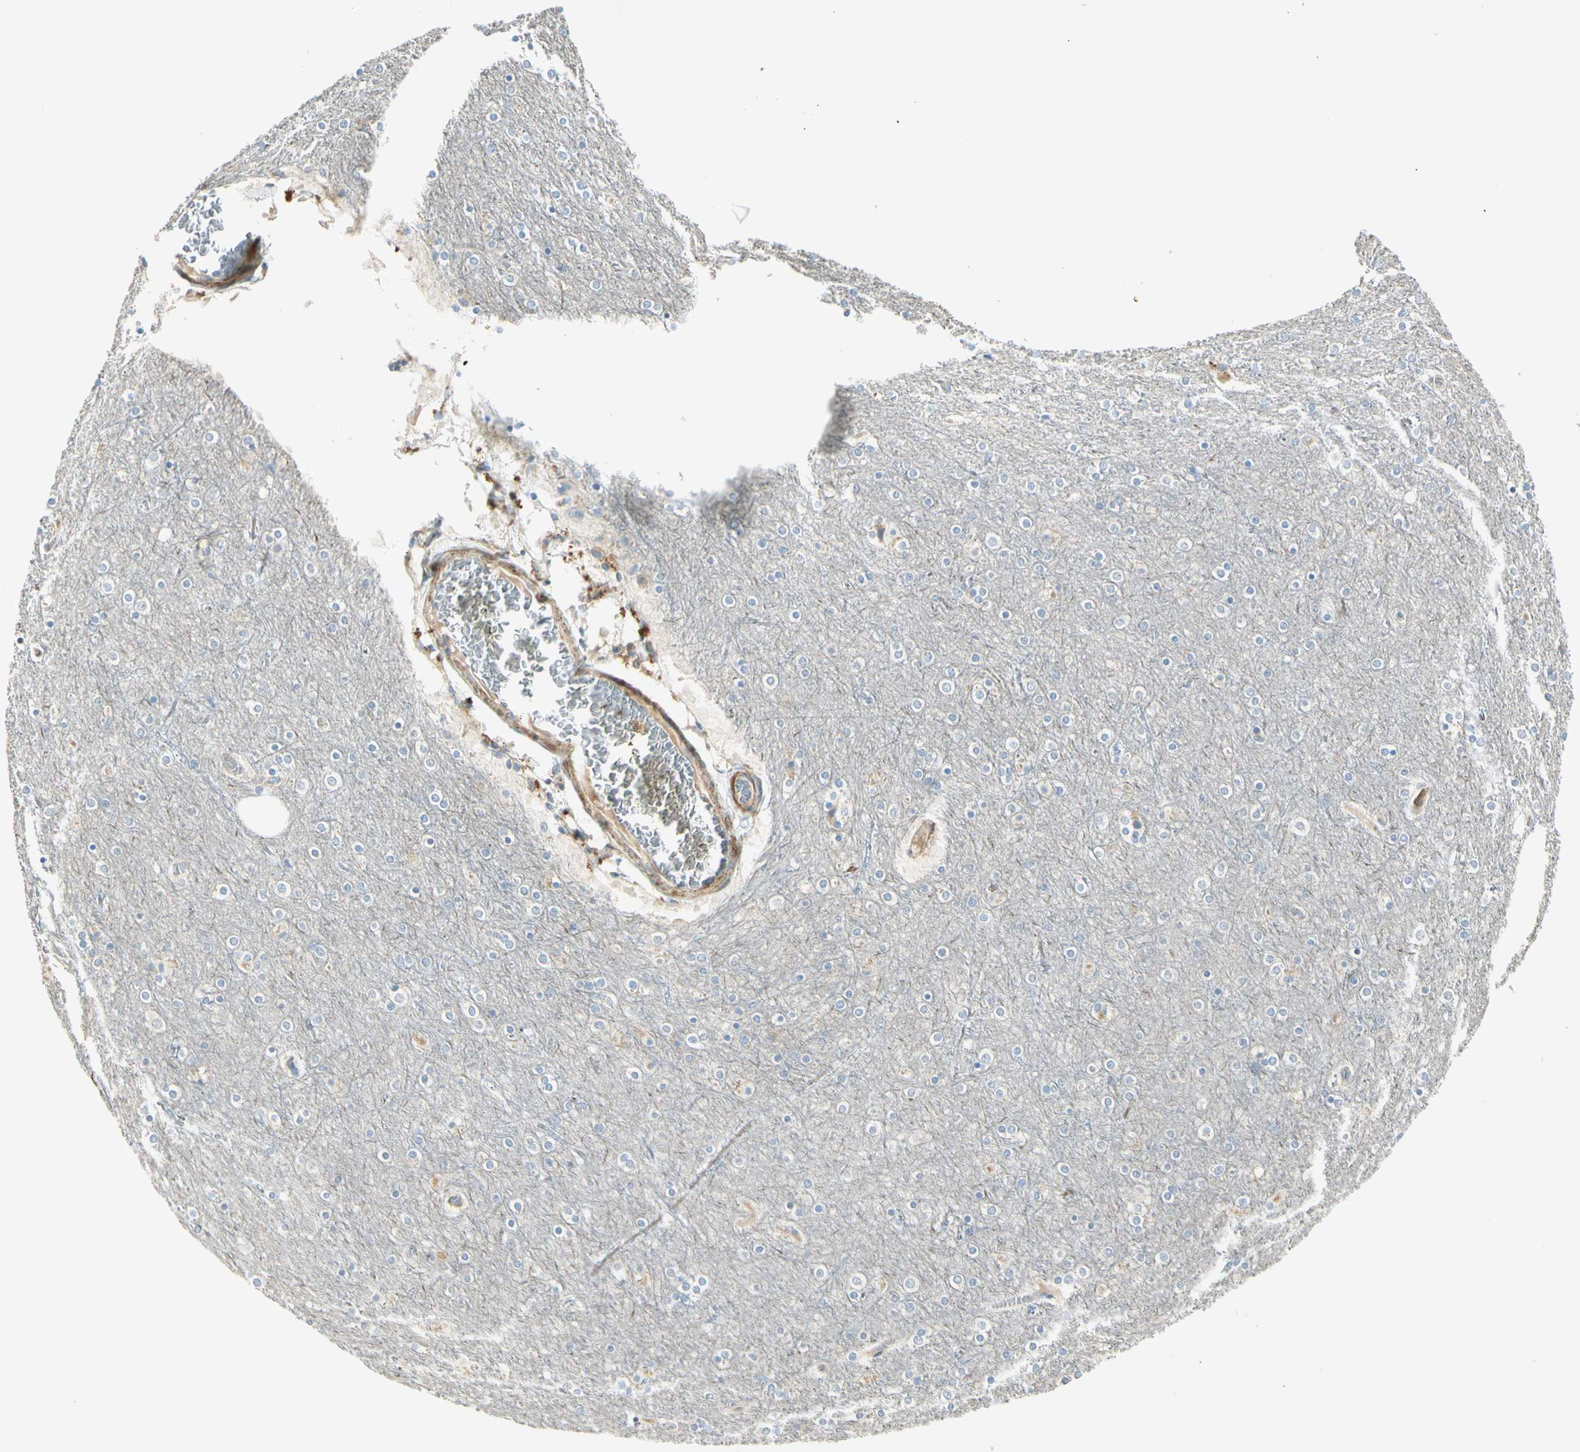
{"staining": {"intensity": "negative", "quantity": "none", "location": "none"}, "tissue": "cerebral cortex", "cell_type": "Endothelial cells", "image_type": "normal", "snomed": [{"axis": "morphology", "description": "Normal tissue, NOS"}, {"axis": "topography", "description": "Cerebral cortex"}], "caption": "There is no significant expression in endothelial cells of cerebral cortex. Nuclei are stained in blue.", "gene": "ADGRA3", "patient": {"sex": "female", "age": 54}}